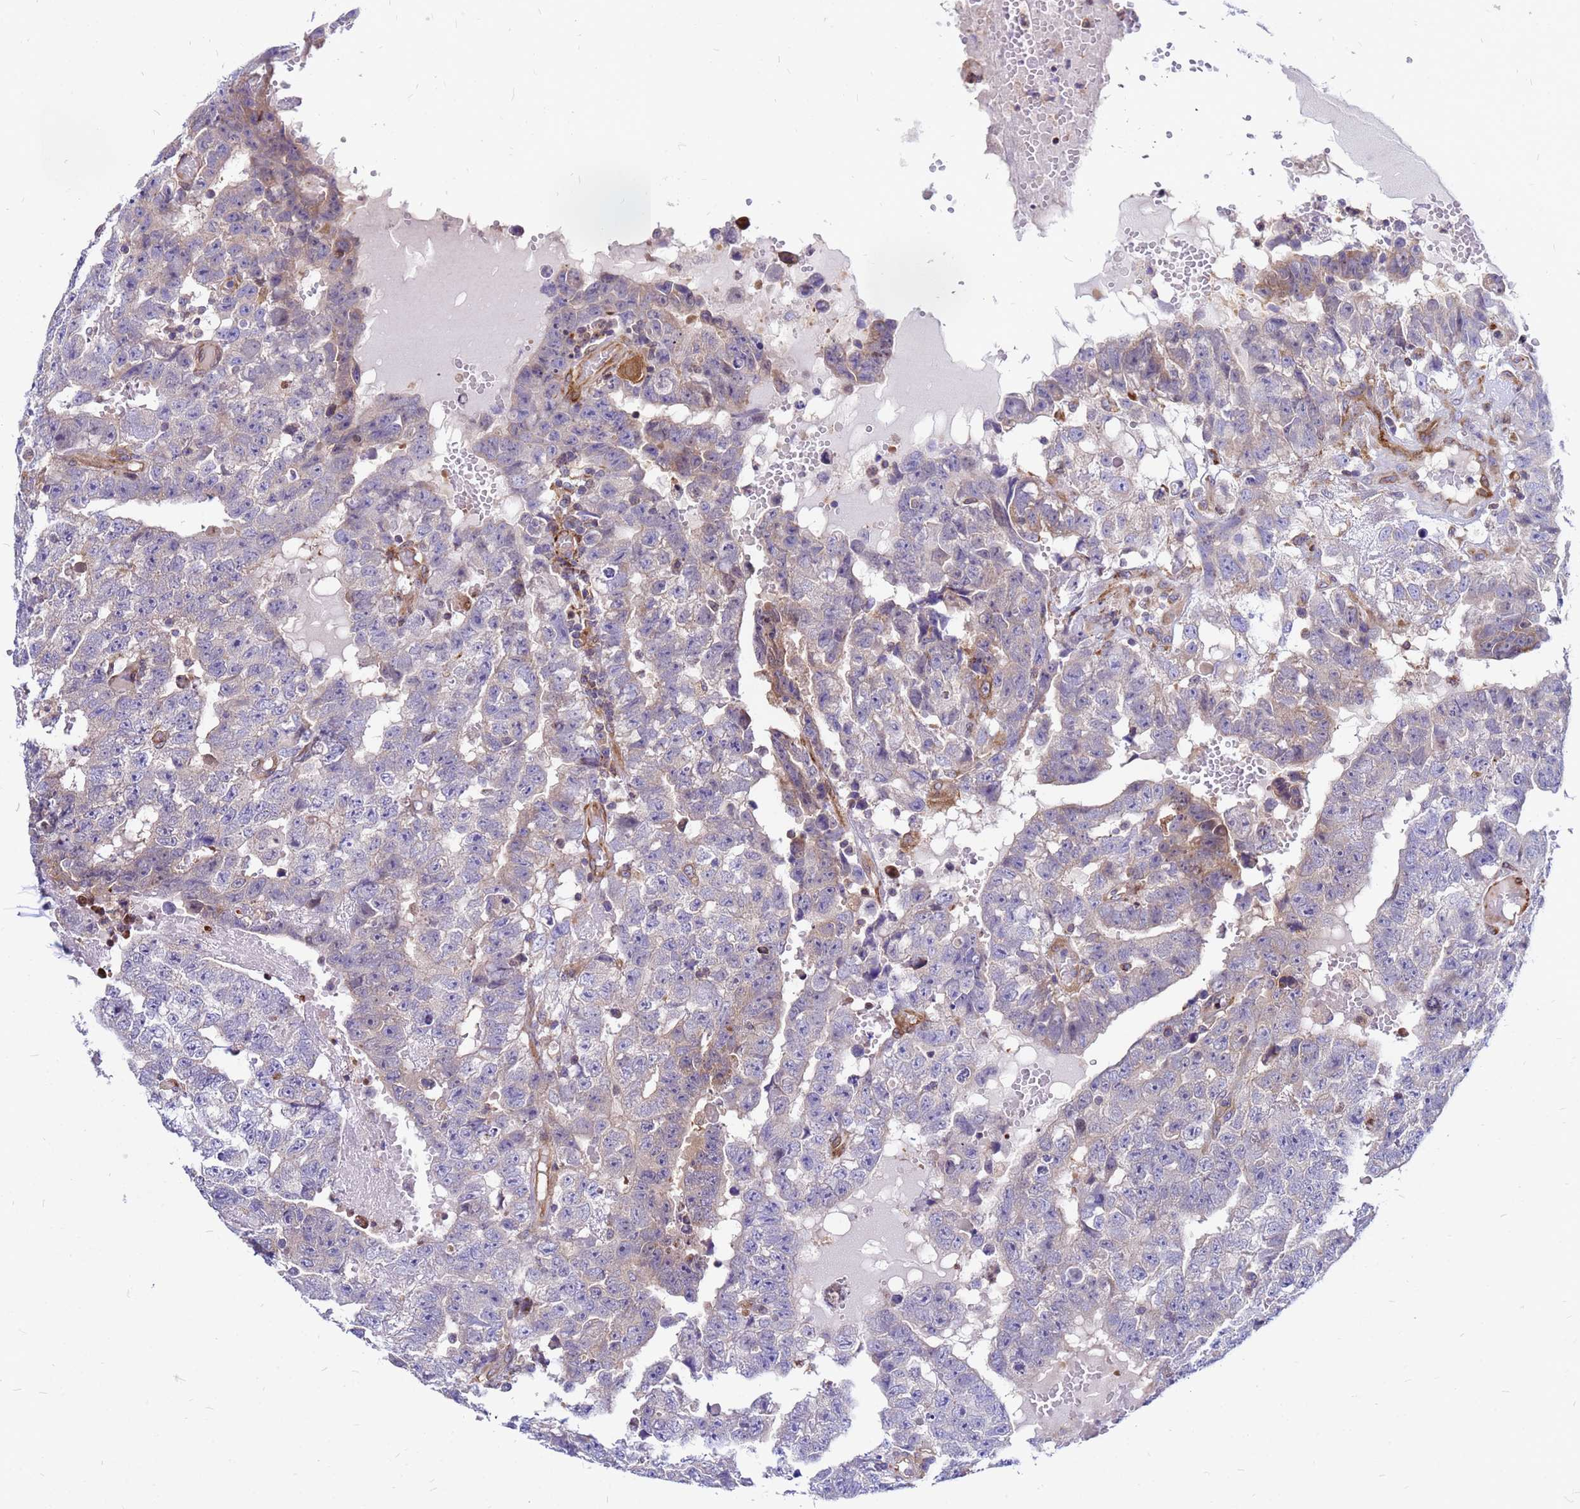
{"staining": {"intensity": "weak", "quantity": "<25%", "location": "cytoplasmic/membranous"}, "tissue": "testis cancer", "cell_type": "Tumor cells", "image_type": "cancer", "snomed": [{"axis": "morphology", "description": "Carcinoma, Embryonal, NOS"}, {"axis": "topography", "description": "Testis"}], "caption": "Micrograph shows no significant protein positivity in tumor cells of testis cancer.", "gene": "FHIP1A", "patient": {"sex": "male", "age": 25}}